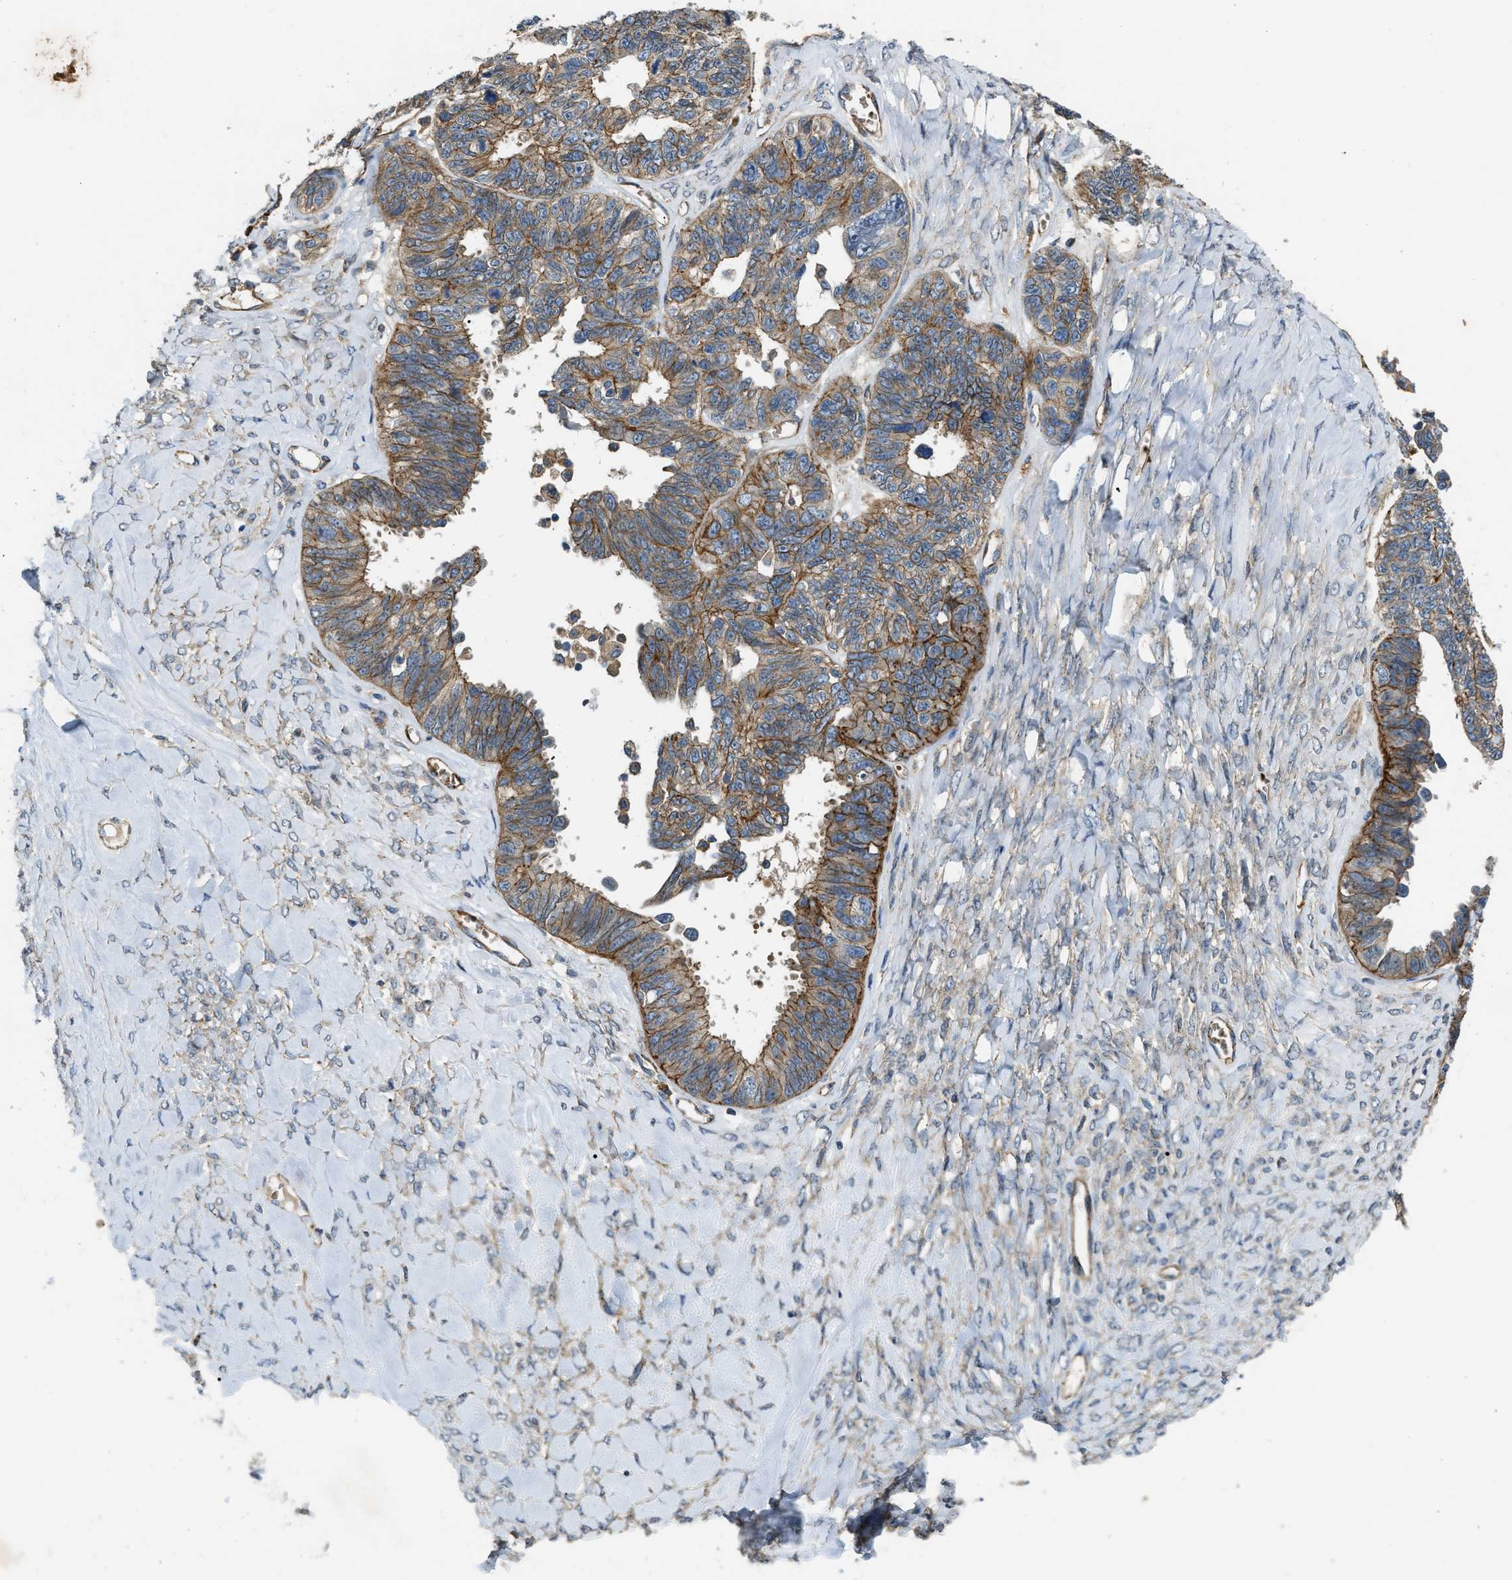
{"staining": {"intensity": "moderate", "quantity": ">75%", "location": "cytoplasmic/membranous"}, "tissue": "ovarian cancer", "cell_type": "Tumor cells", "image_type": "cancer", "snomed": [{"axis": "morphology", "description": "Cystadenocarcinoma, serous, NOS"}, {"axis": "topography", "description": "Ovary"}], "caption": "A high-resolution histopathology image shows immunohistochemistry staining of ovarian serous cystadenocarcinoma, which displays moderate cytoplasmic/membranous expression in approximately >75% of tumor cells.", "gene": "ERC1", "patient": {"sex": "female", "age": 79}}